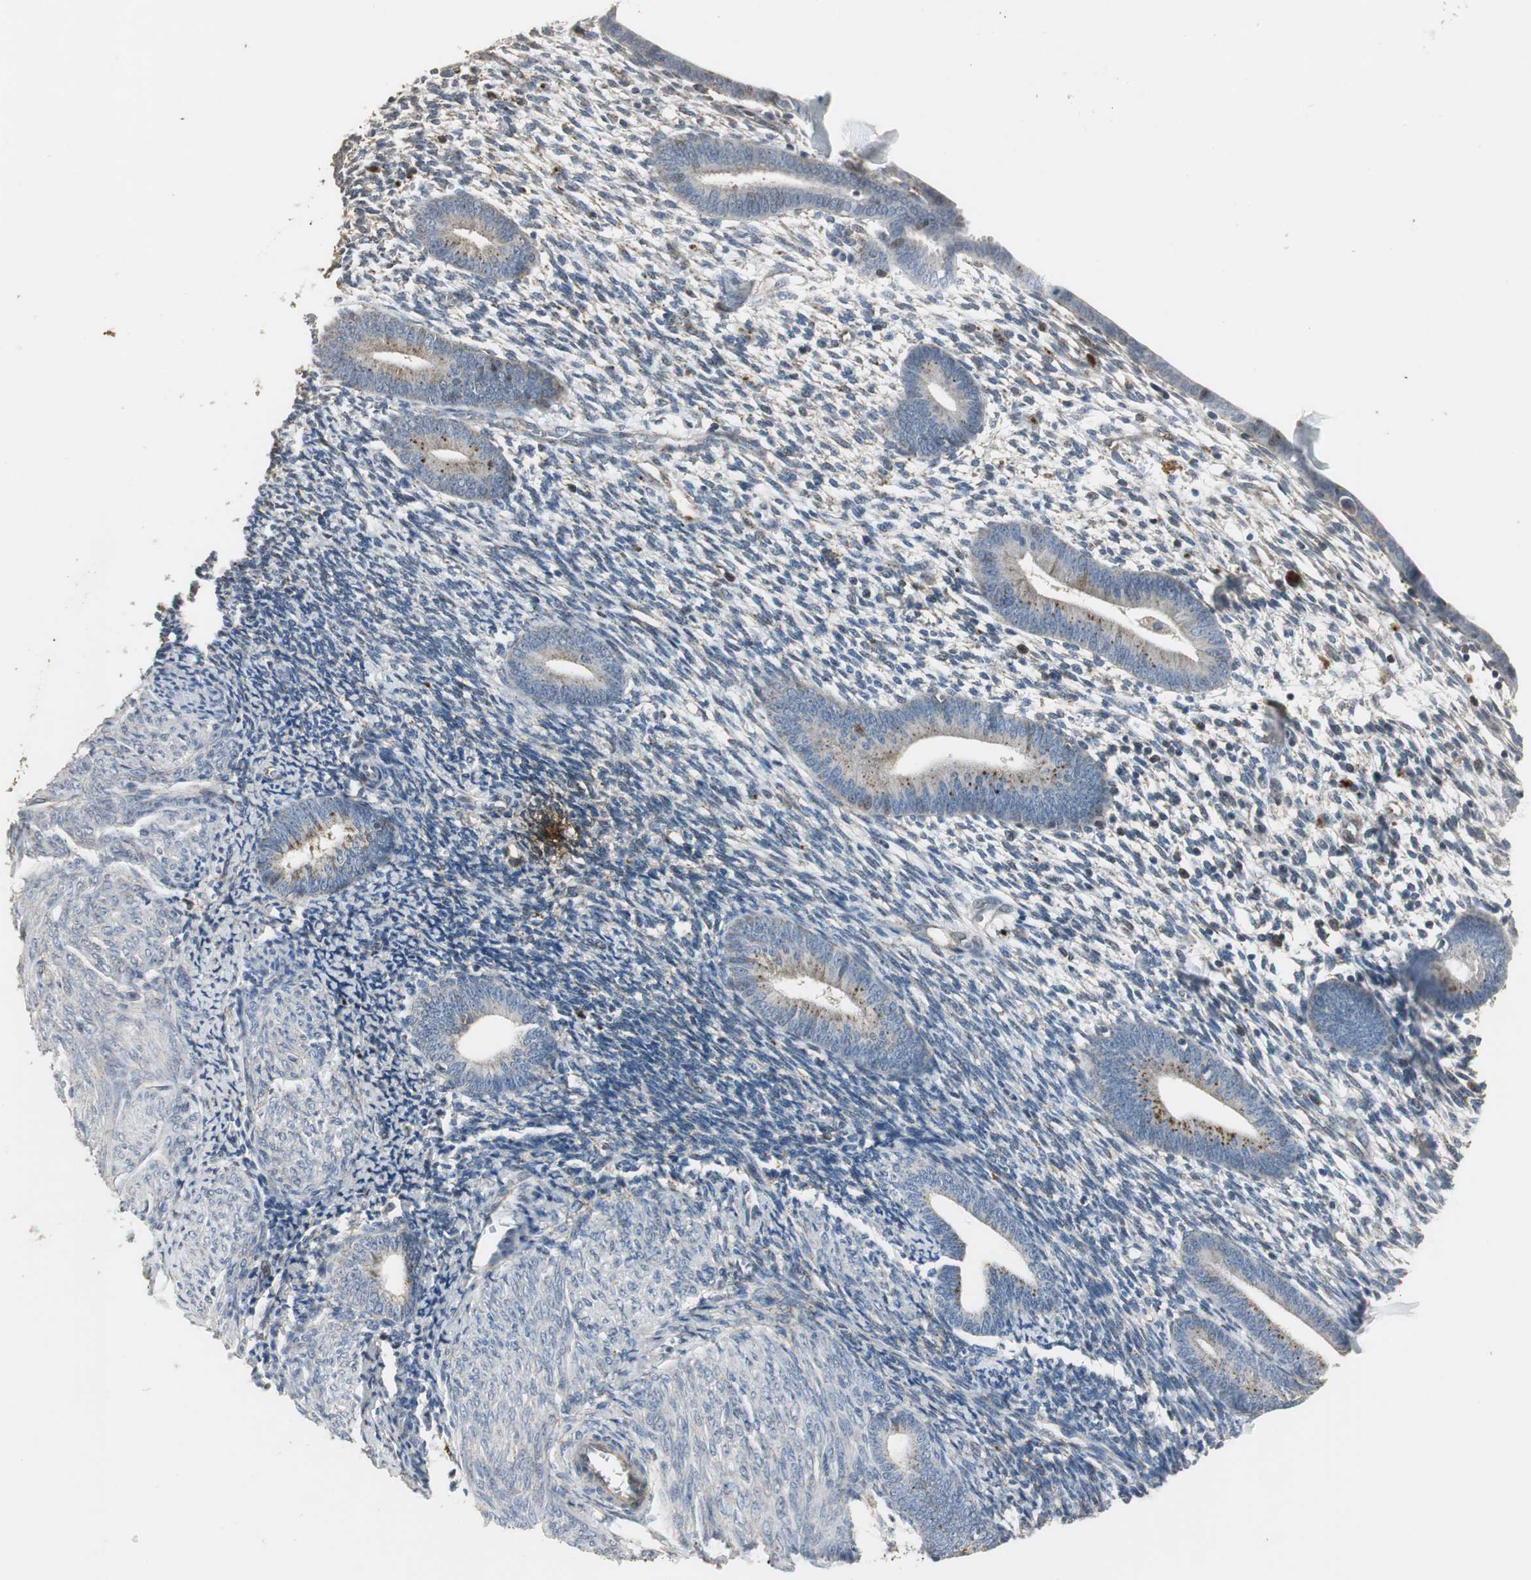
{"staining": {"intensity": "negative", "quantity": "none", "location": "none"}, "tissue": "endometrium", "cell_type": "Cells in endometrial stroma", "image_type": "normal", "snomed": [{"axis": "morphology", "description": "Normal tissue, NOS"}, {"axis": "topography", "description": "Endometrium"}], "caption": "This is an immunohistochemistry (IHC) histopathology image of normal human endometrium. There is no staining in cells in endometrial stroma.", "gene": "DNAJB4", "patient": {"sex": "female", "age": 57}}